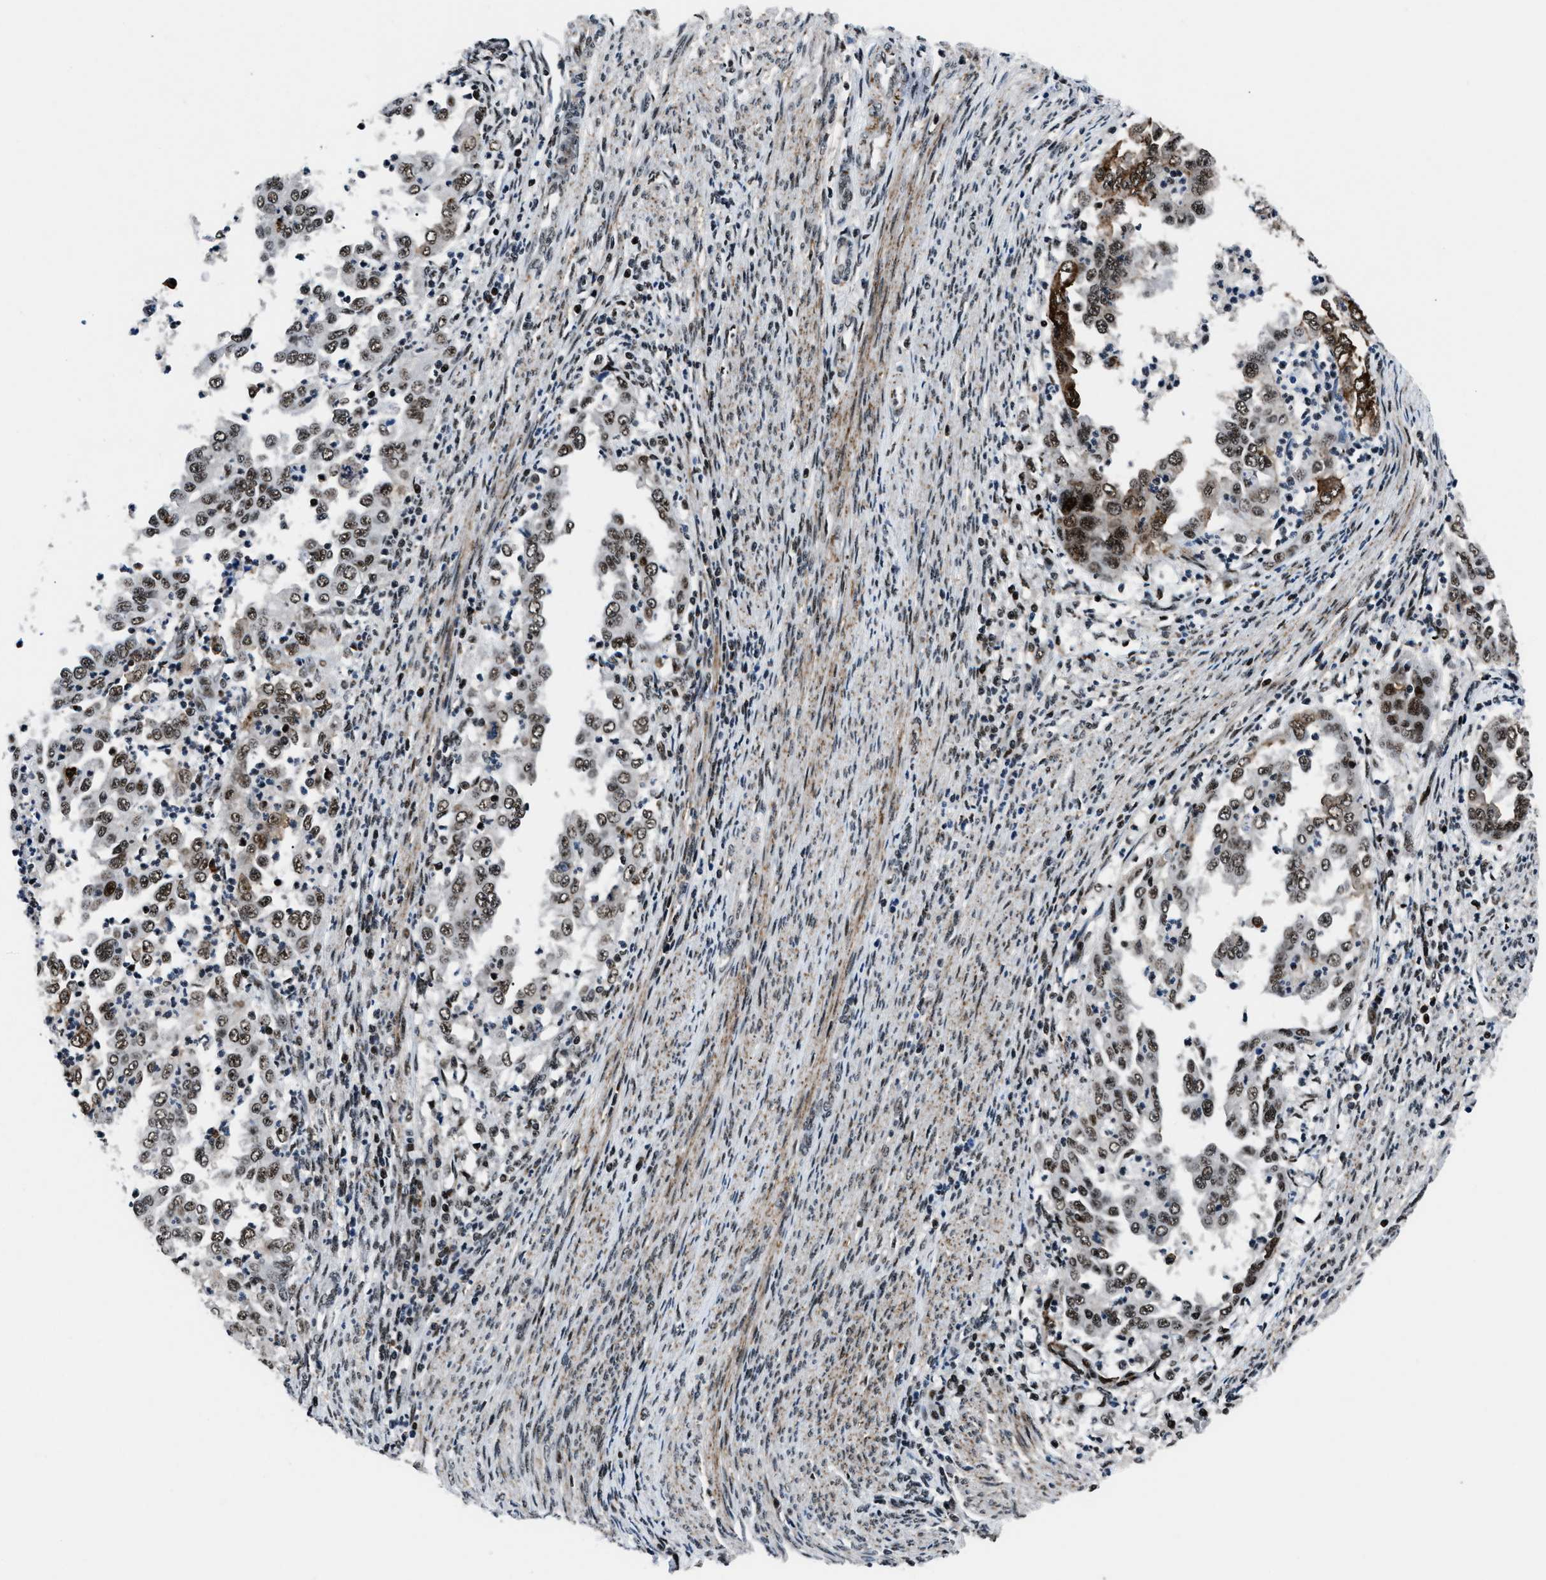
{"staining": {"intensity": "strong", "quantity": ">75%", "location": "nuclear"}, "tissue": "endometrial cancer", "cell_type": "Tumor cells", "image_type": "cancer", "snomed": [{"axis": "morphology", "description": "Adenocarcinoma, NOS"}, {"axis": "topography", "description": "Endometrium"}], "caption": "A high-resolution histopathology image shows immunohistochemistry (IHC) staining of endometrial cancer, which exhibits strong nuclear staining in about >75% of tumor cells.", "gene": "SMARCB1", "patient": {"sex": "female", "age": 85}}